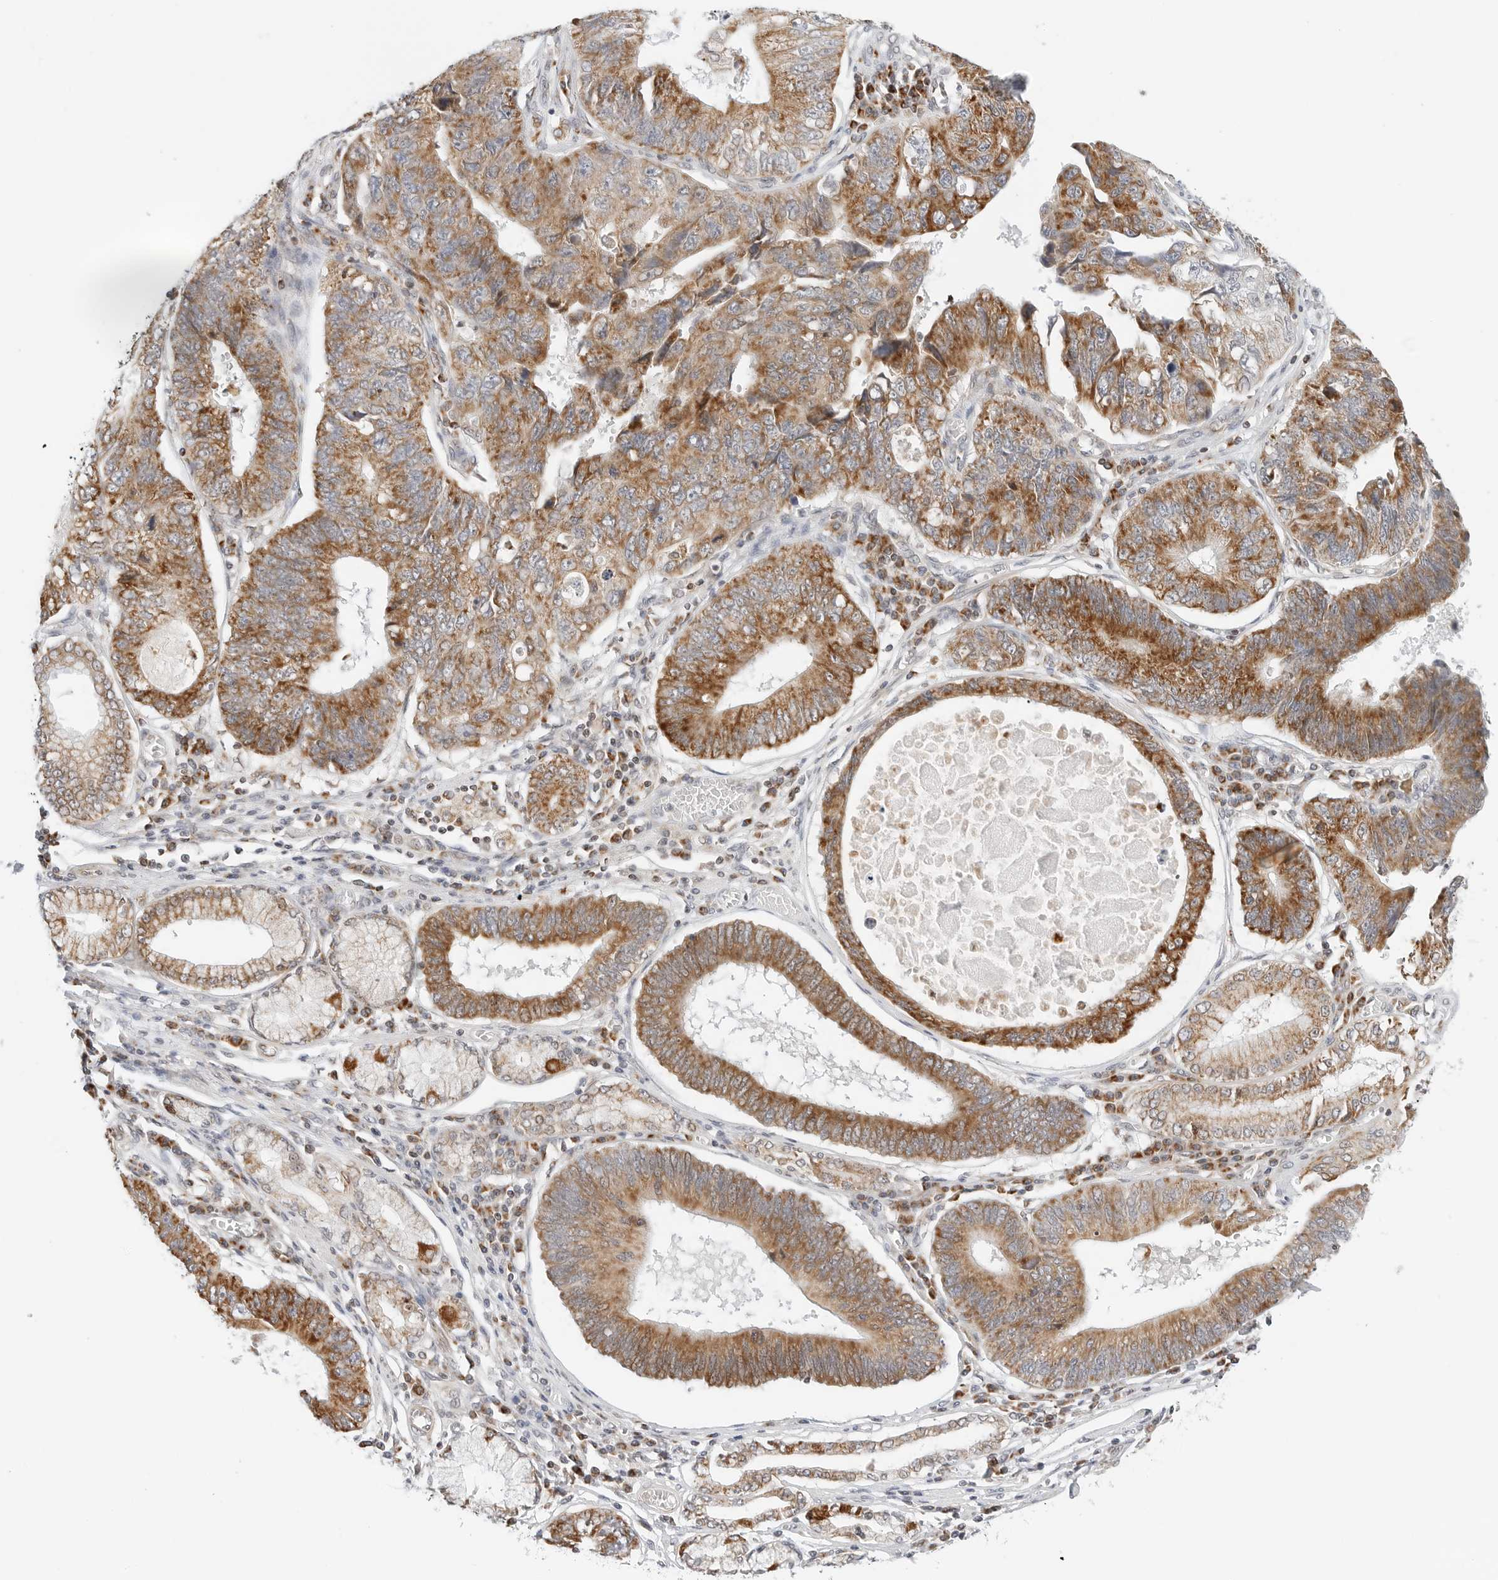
{"staining": {"intensity": "strong", "quantity": ">75%", "location": "cytoplasmic/membranous"}, "tissue": "stomach cancer", "cell_type": "Tumor cells", "image_type": "cancer", "snomed": [{"axis": "morphology", "description": "Adenocarcinoma, NOS"}, {"axis": "topography", "description": "Stomach"}], "caption": "A high amount of strong cytoplasmic/membranous expression is identified in about >75% of tumor cells in stomach adenocarcinoma tissue. (brown staining indicates protein expression, while blue staining denotes nuclei).", "gene": "DYRK4", "patient": {"sex": "male", "age": 59}}